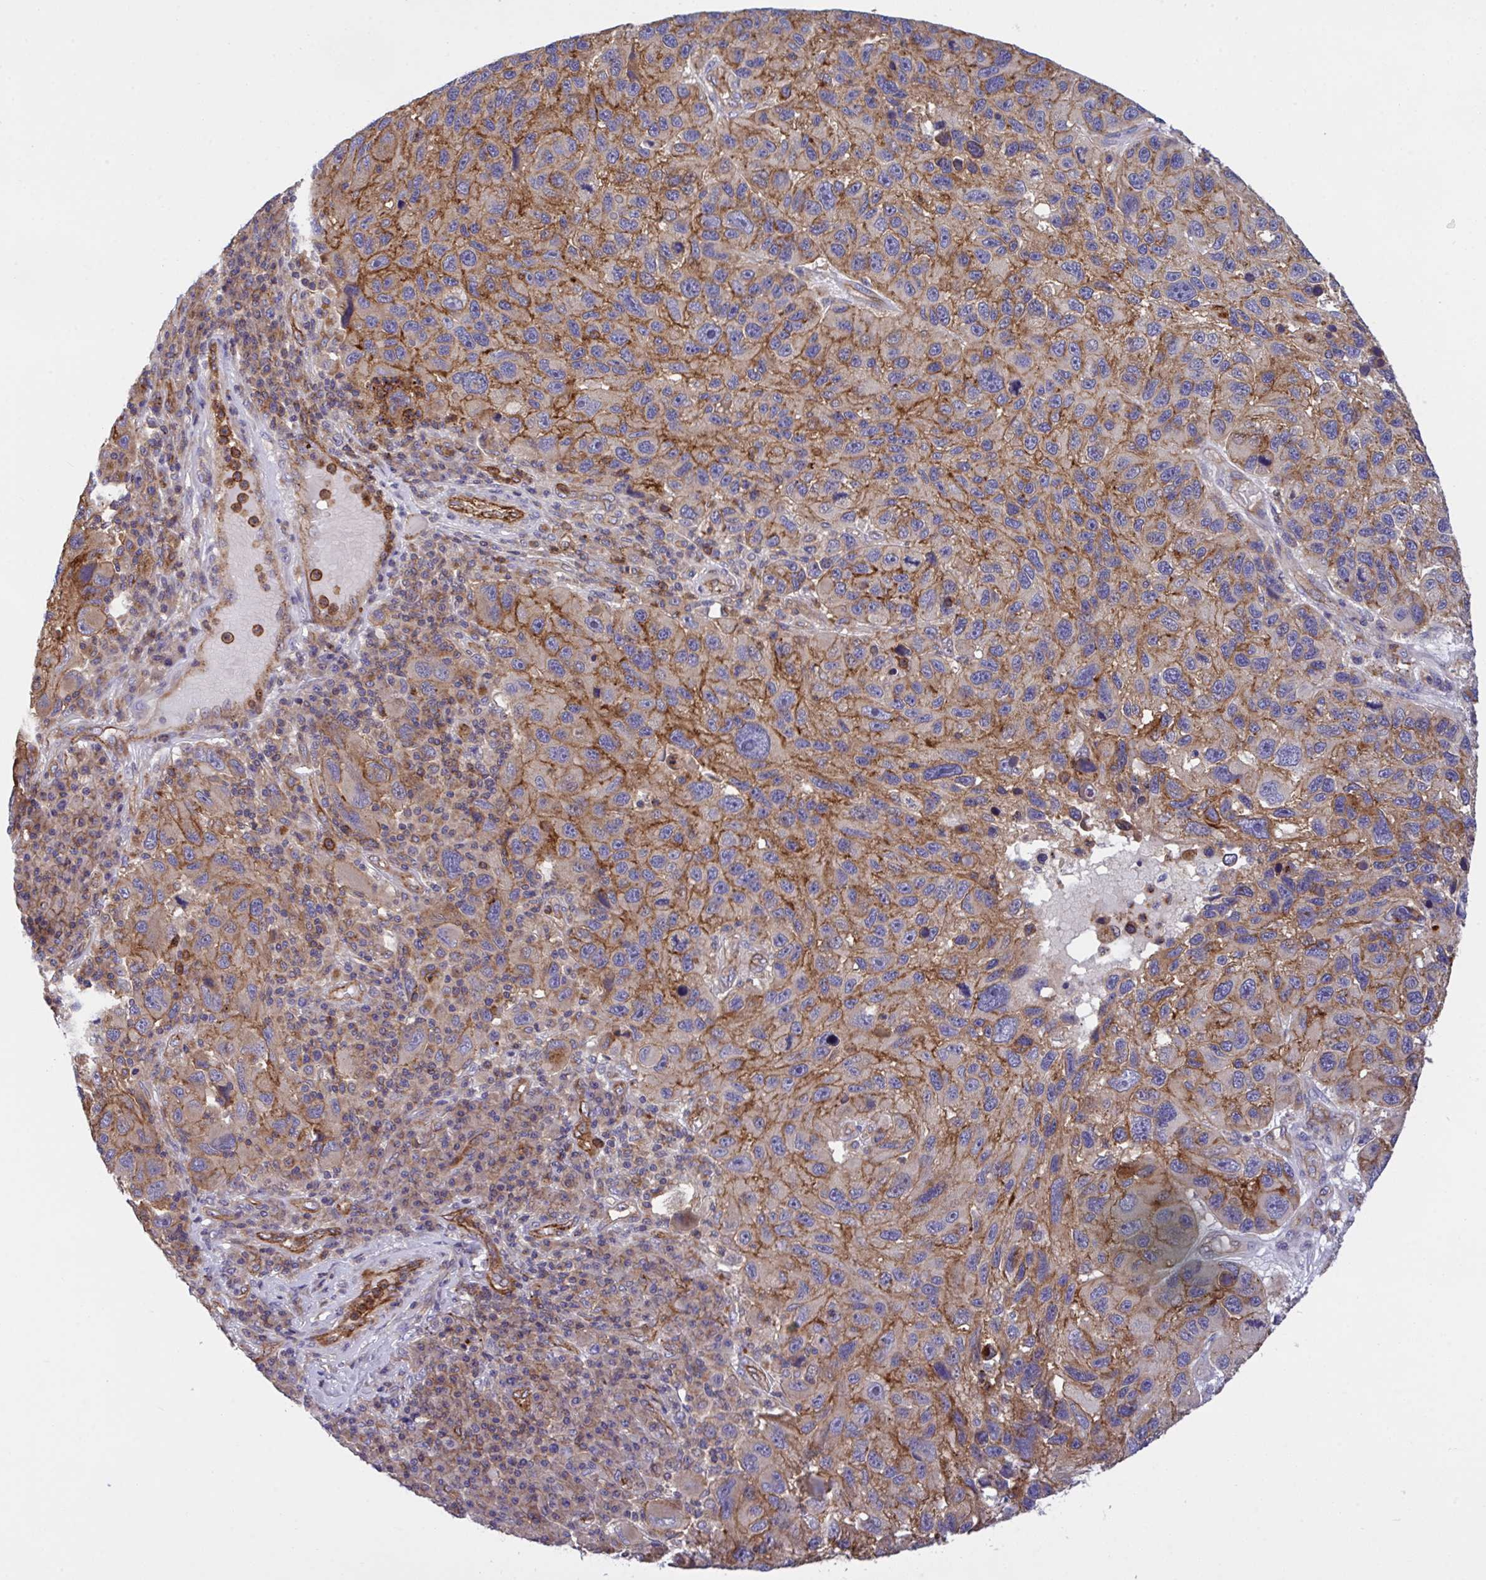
{"staining": {"intensity": "moderate", "quantity": "25%-75%", "location": "cytoplasmic/membranous"}, "tissue": "melanoma", "cell_type": "Tumor cells", "image_type": "cancer", "snomed": [{"axis": "morphology", "description": "Malignant melanoma, NOS"}, {"axis": "topography", "description": "Skin"}], "caption": "IHC image of neoplastic tissue: human malignant melanoma stained using immunohistochemistry displays medium levels of moderate protein expression localized specifically in the cytoplasmic/membranous of tumor cells, appearing as a cytoplasmic/membranous brown color.", "gene": "C4orf36", "patient": {"sex": "male", "age": 53}}